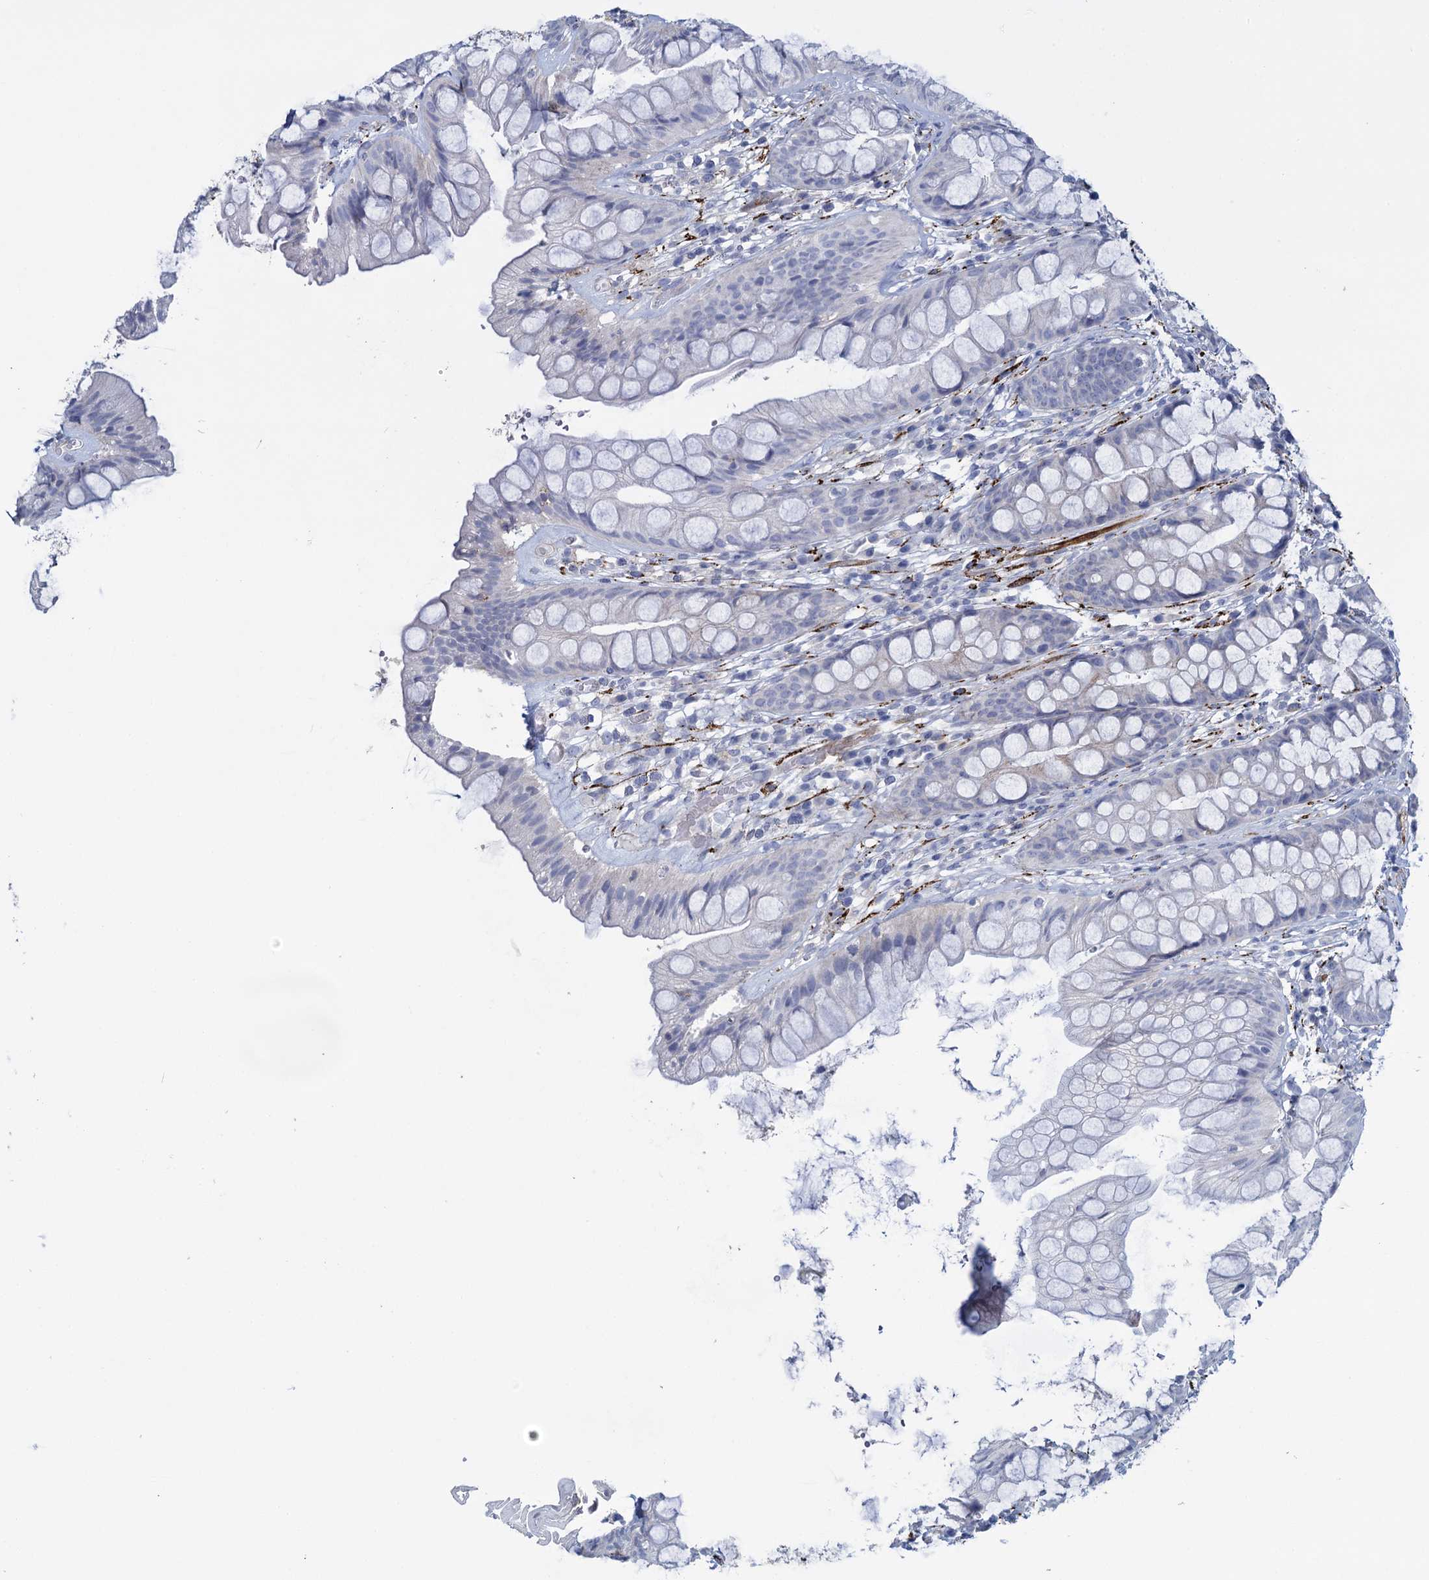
{"staining": {"intensity": "negative", "quantity": "none", "location": "none"}, "tissue": "rectum", "cell_type": "Glandular cells", "image_type": "normal", "snomed": [{"axis": "morphology", "description": "Normal tissue, NOS"}, {"axis": "topography", "description": "Rectum"}], "caption": "Immunohistochemical staining of benign human rectum displays no significant expression in glandular cells.", "gene": "SNCG", "patient": {"sex": "male", "age": 74}}